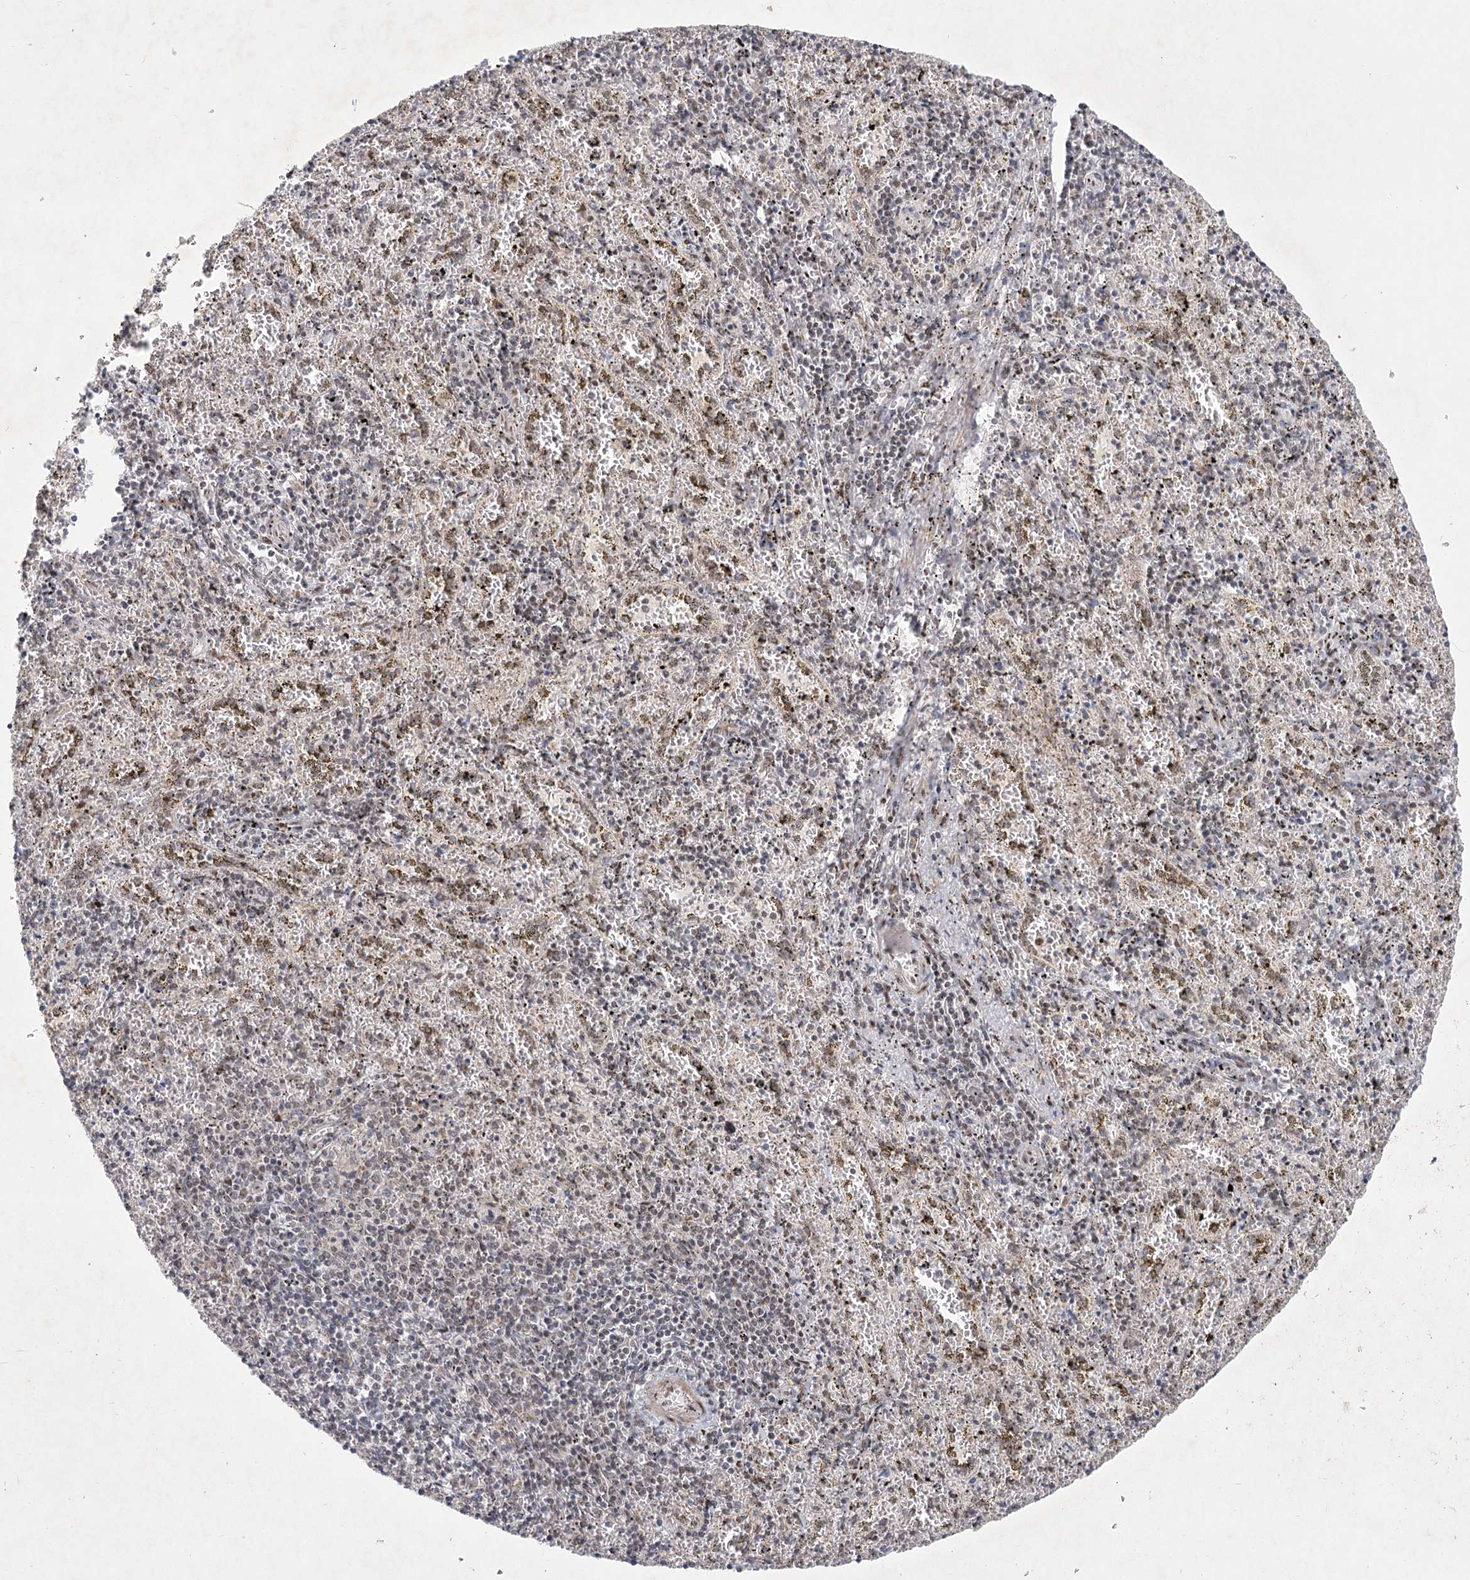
{"staining": {"intensity": "weak", "quantity": "<25%", "location": "cytoplasmic/membranous,nuclear"}, "tissue": "spleen", "cell_type": "Cells in red pulp", "image_type": "normal", "snomed": [{"axis": "morphology", "description": "Normal tissue, NOS"}, {"axis": "topography", "description": "Spleen"}], "caption": "Protein analysis of benign spleen demonstrates no significant staining in cells in red pulp. (Stains: DAB (3,3'-diaminobenzidine) immunohistochemistry with hematoxylin counter stain, Microscopy: brightfield microscopy at high magnification).", "gene": "CIB4", "patient": {"sex": "male", "age": 11}}